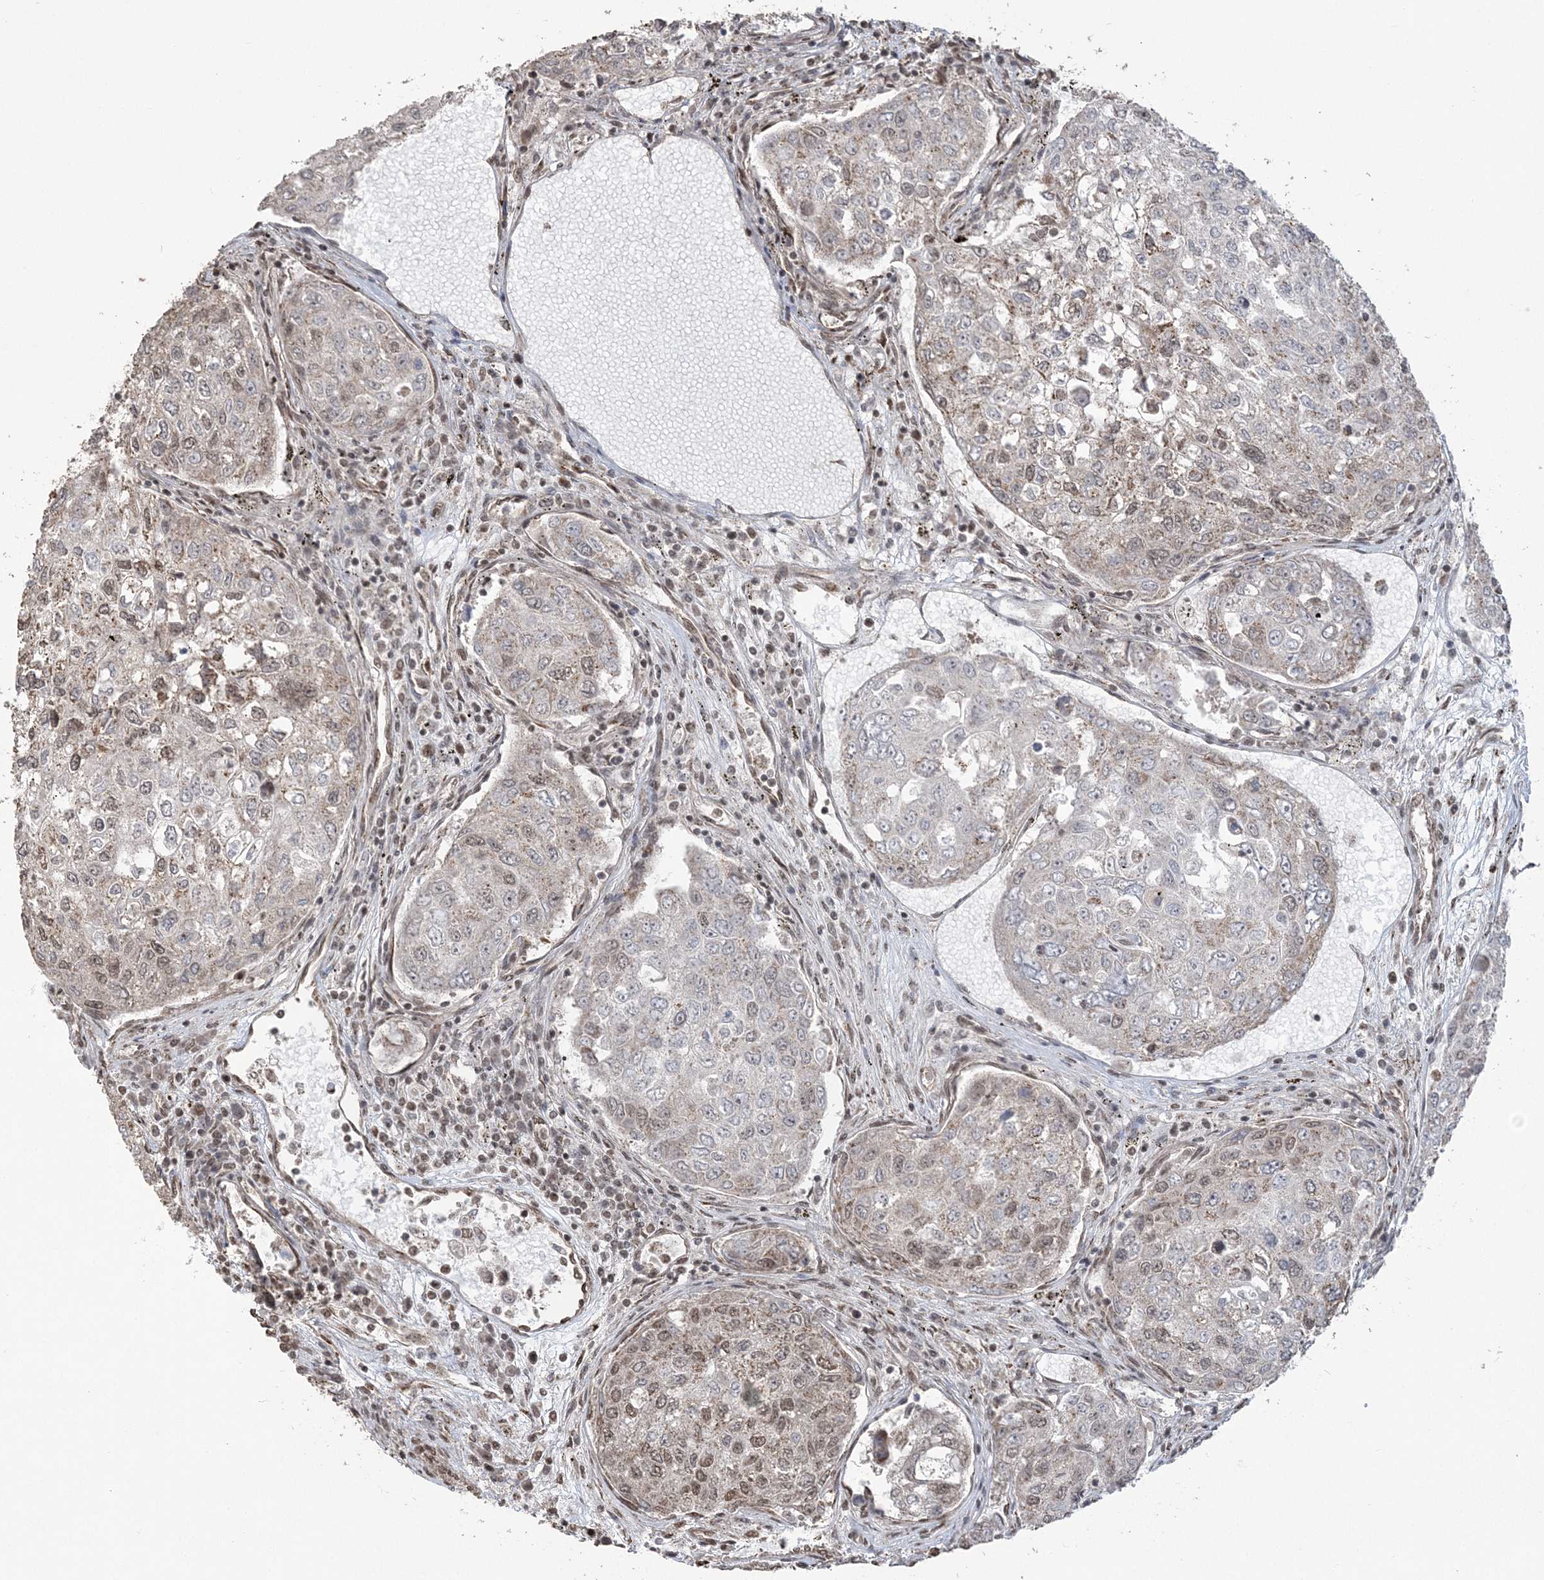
{"staining": {"intensity": "moderate", "quantity": "25%-75%", "location": "nuclear"}, "tissue": "urothelial cancer", "cell_type": "Tumor cells", "image_type": "cancer", "snomed": [{"axis": "morphology", "description": "Urothelial carcinoma, High grade"}, {"axis": "topography", "description": "Lymph node"}, {"axis": "topography", "description": "Urinary bladder"}], "caption": "Urothelial cancer stained for a protein exhibits moderate nuclear positivity in tumor cells.", "gene": "ZNF839", "patient": {"sex": "male", "age": 51}}